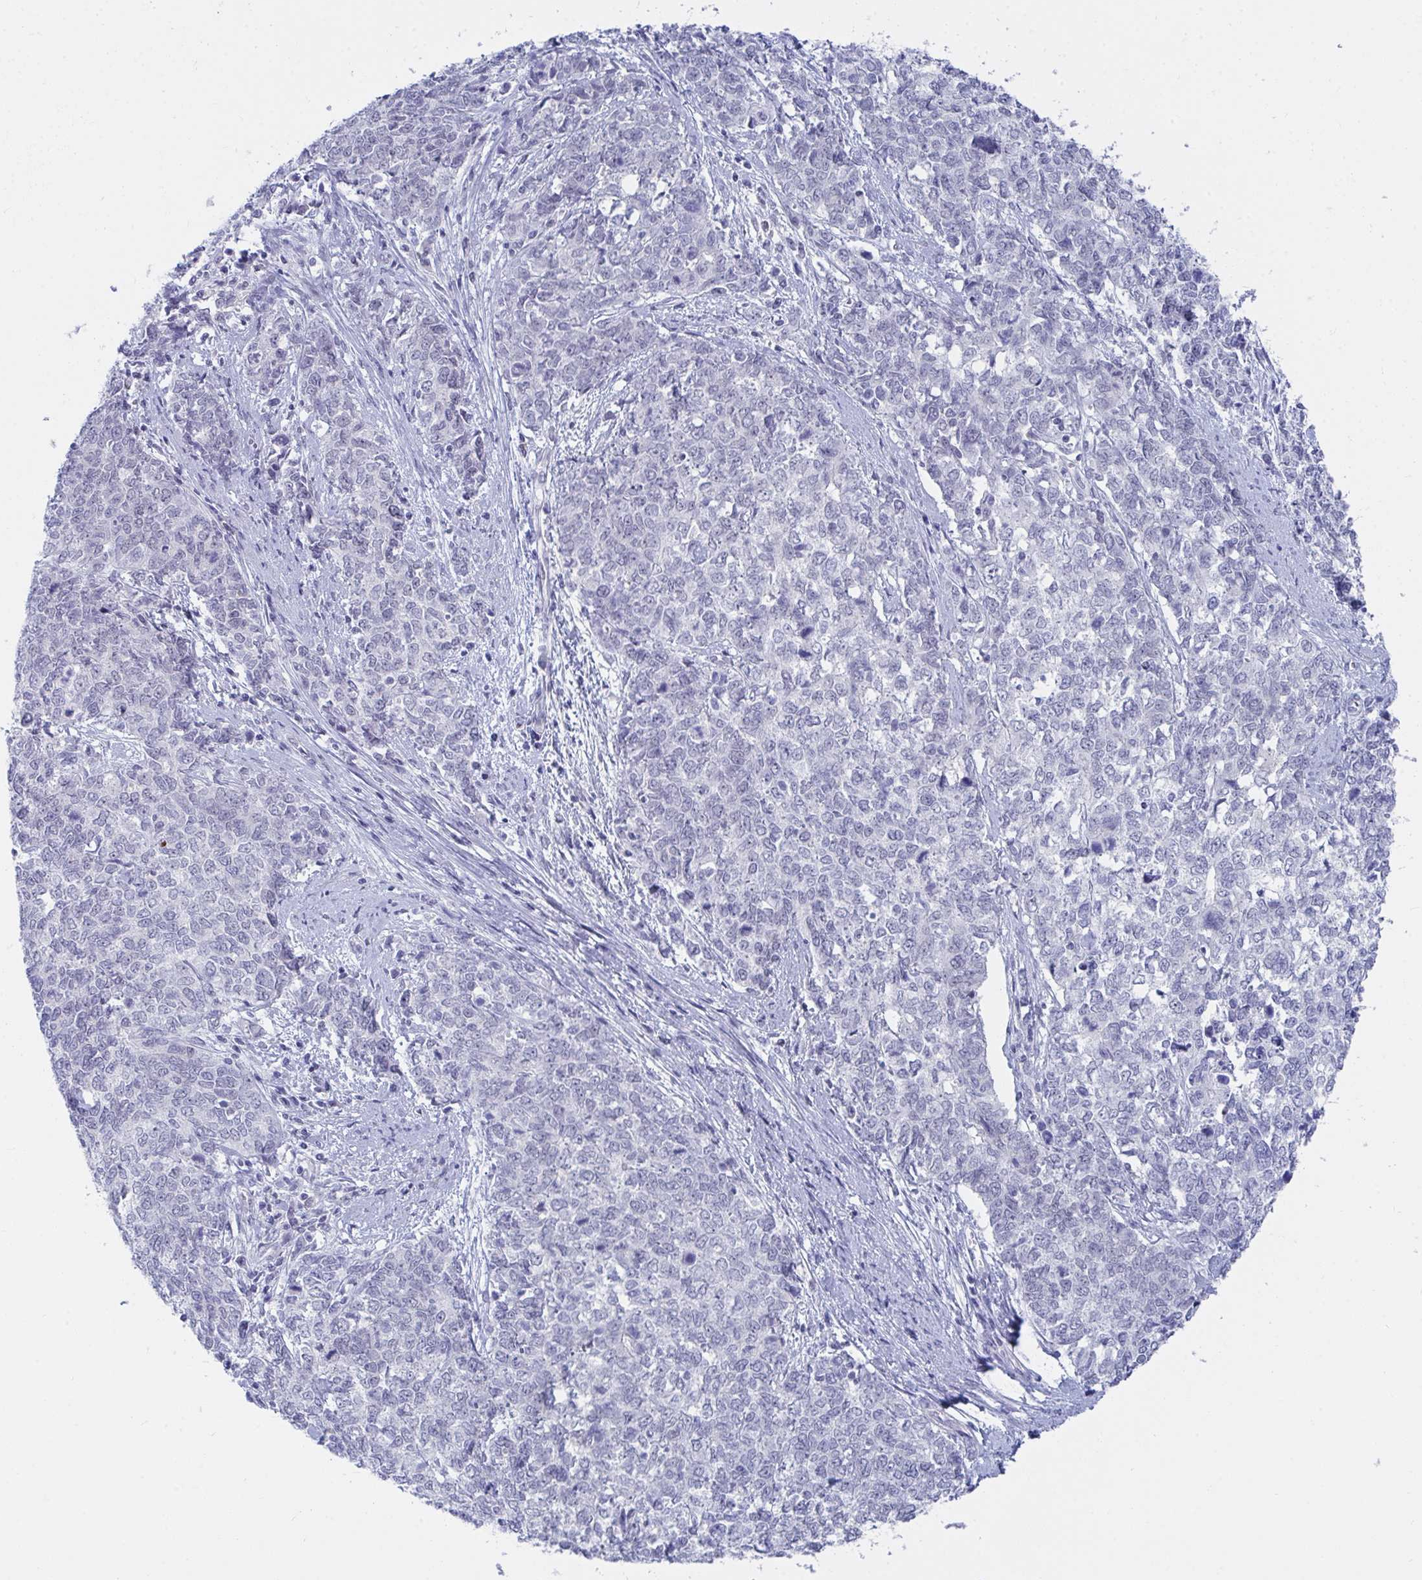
{"staining": {"intensity": "negative", "quantity": "none", "location": "none"}, "tissue": "cervical cancer", "cell_type": "Tumor cells", "image_type": "cancer", "snomed": [{"axis": "morphology", "description": "Adenocarcinoma, NOS"}, {"axis": "topography", "description": "Cervix"}], "caption": "An immunohistochemistry micrograph of cervical cancer is shown. There is no staining in tumor cells of cervical cancer. (Immunohistochemistry, brightfield microscopy, high magnification).", "gene": "DAOA", "patient": {"sex": "female", "age": 63}}